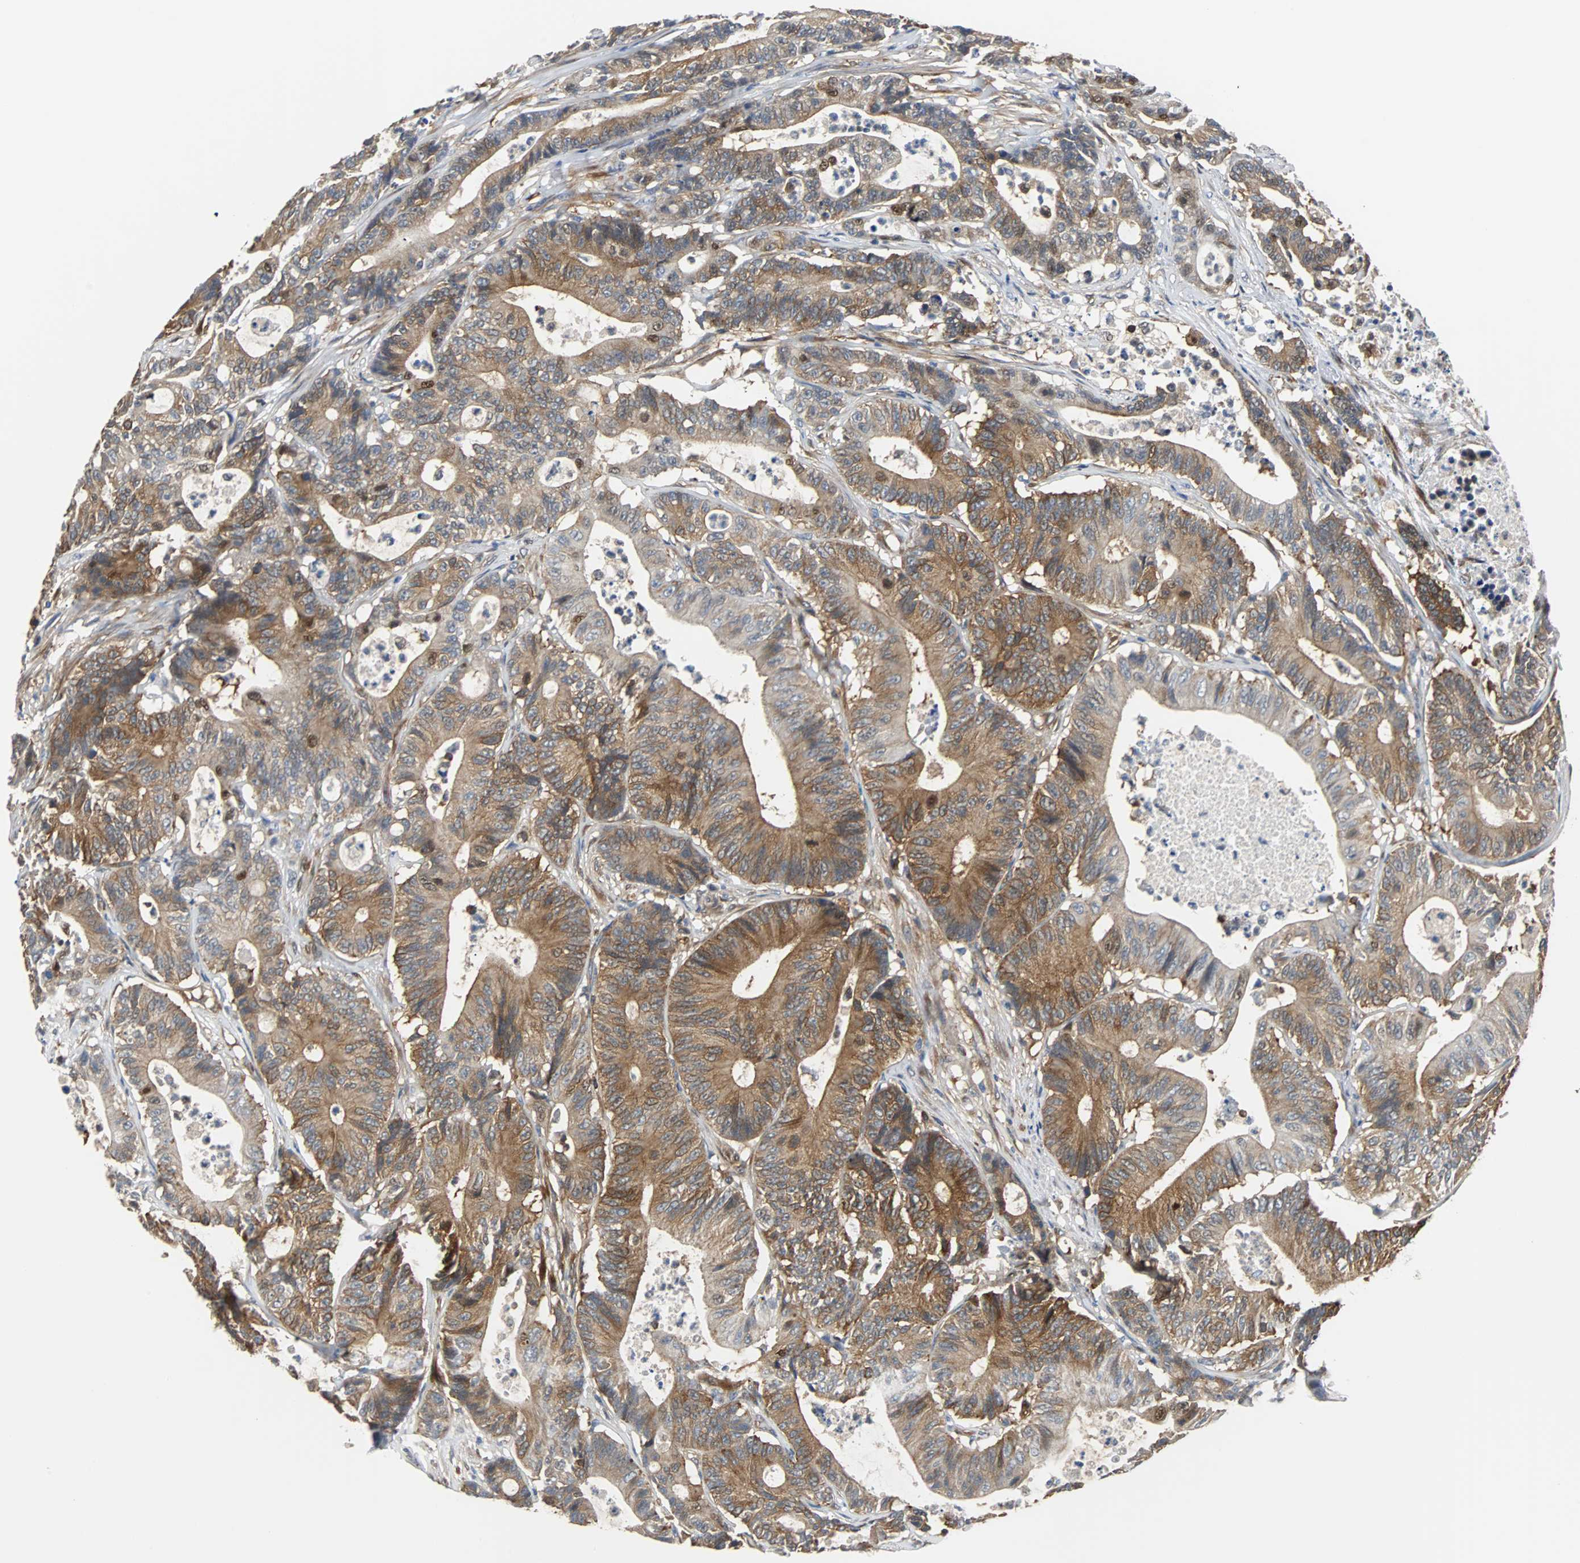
{"staining": {"intensity": "moderate", "quantity": ">75%", "location": "cytoplasmic/membranous"}, "tissue": "colorectal cancer", "cell_type": "Tumor cells", "image_type": "cancer", "snomed": [{"axis": "morphology", "description": "Adenocarcinoma, NOS"}, {"axis": "topography", "description": "Colon"}], "caption": "Protein staining demonstrates moderate cytoplasmic/membranous staining in approximately >75% of tumor cells in colorectal cancer.", "gene": "RELA", "patient": {"sex": "female", "age": 84}}